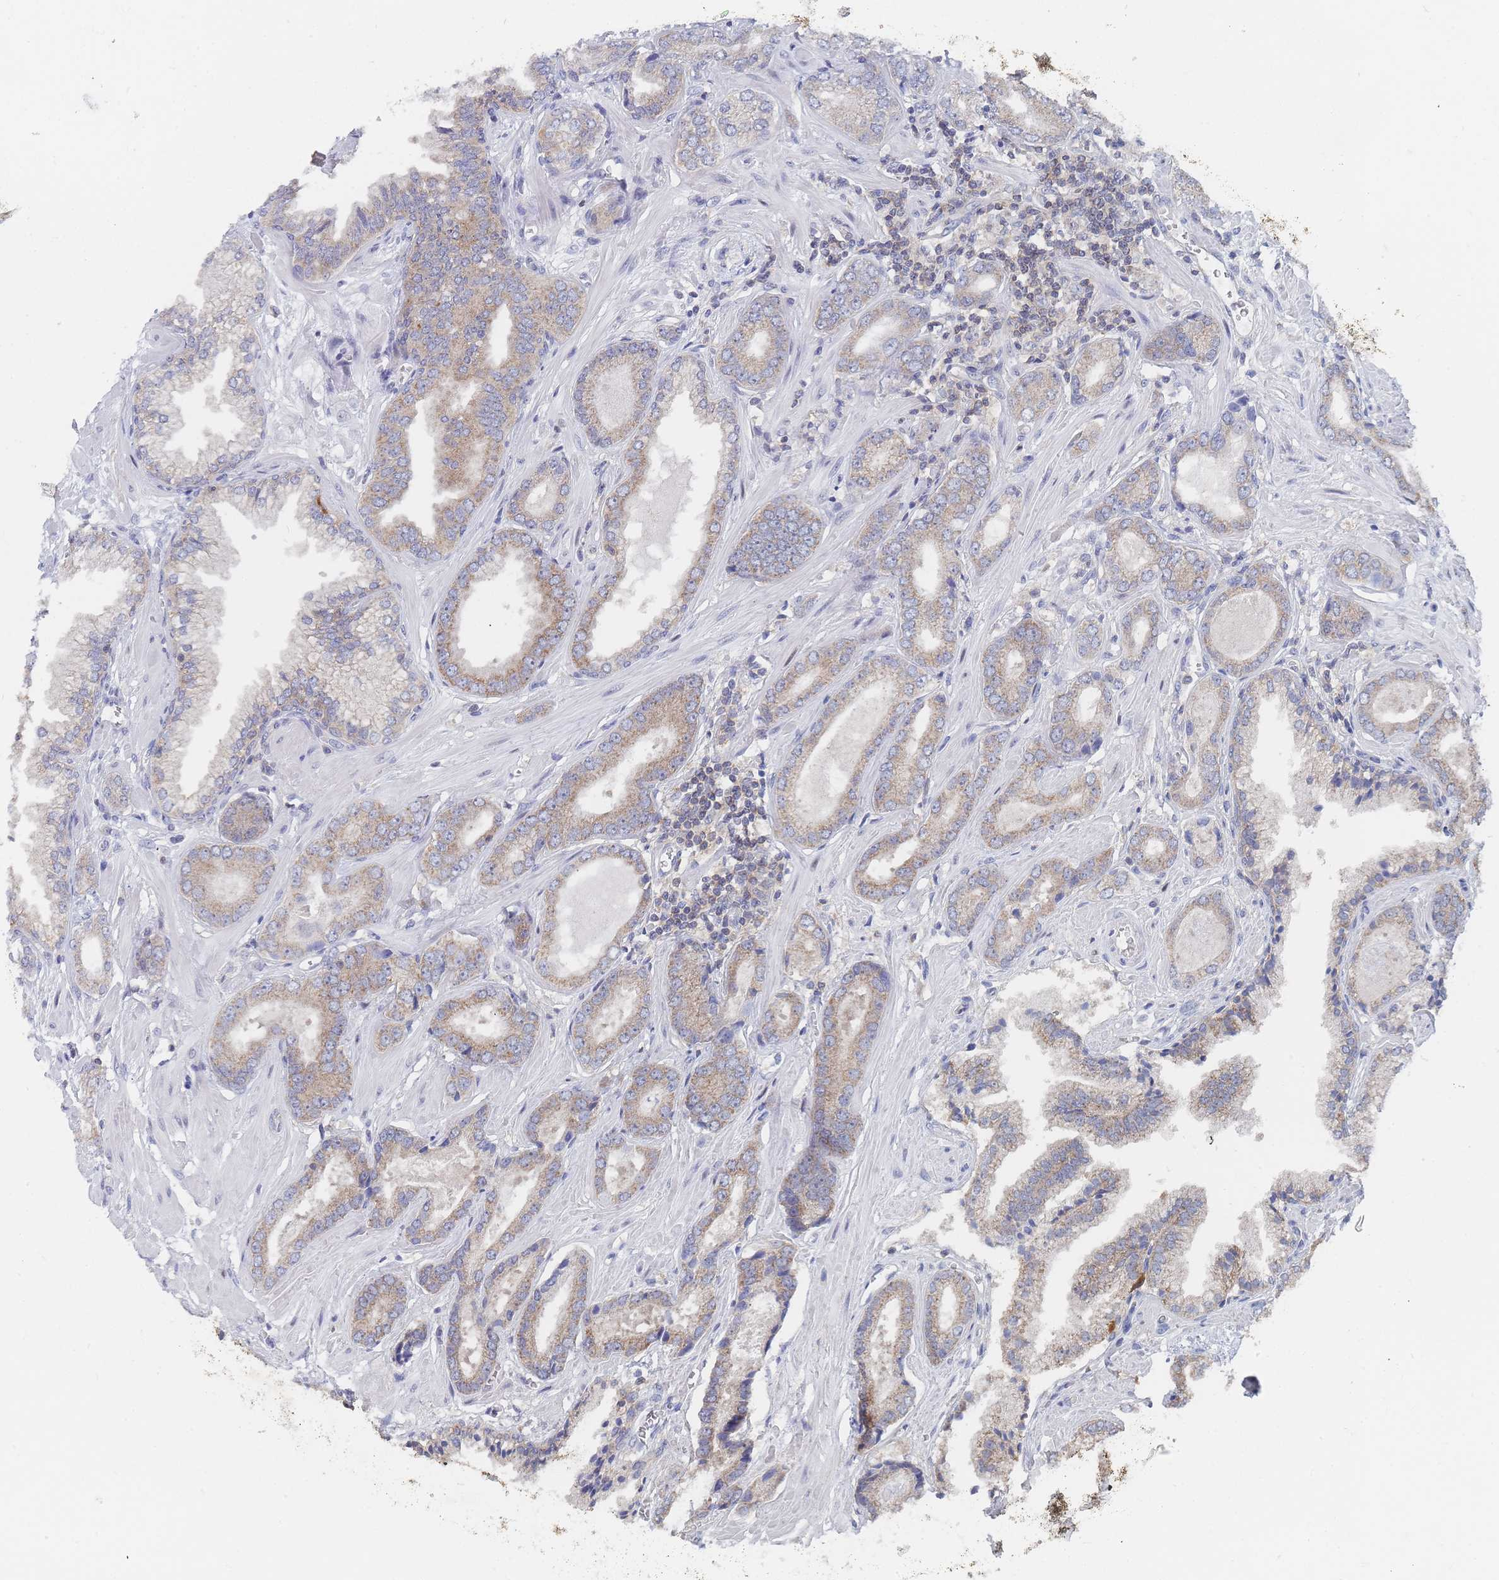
{"staining": {"intensity": "moderate", "quantity": ">75%", "location": "cytoplasmic/membranous"}, "tissue": "prostate cancer", "cell_type": "Tumor cells", "image_type": "cancer", "snomed": [{"axis": "morphology", "description": "Adenocarcinoma, Low grade"}, {"axis": "topography", "description": "Prostate"}], "caption": "Brown immunohistochemical staining in human prostate cancer (low-grade adenocarcinoma) shows moderate cytoplasmic/membranous expression in approximately >75% of tumor cells.", "gene": "PPP6C", "patient": {"sex": "male", "age": 60}}